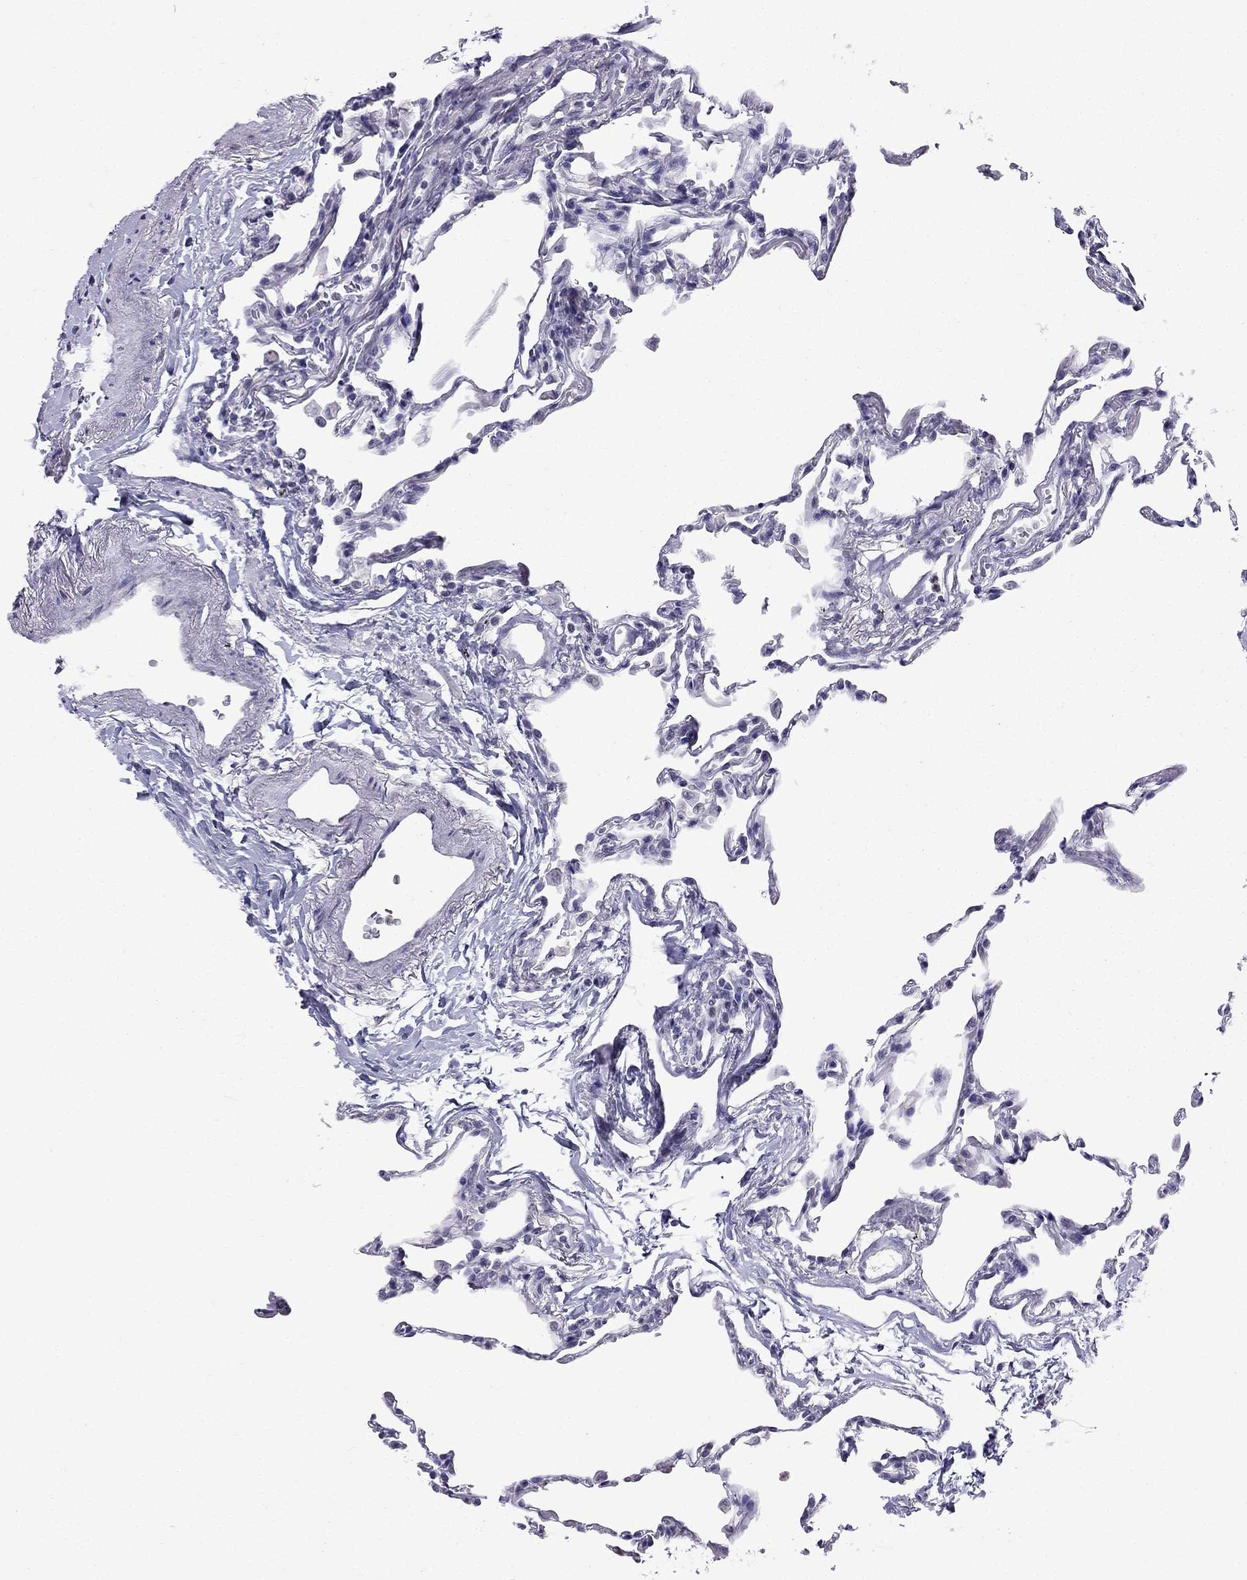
{"staining": {"intensity": "negative", "quantity": "none", "location": "none"}, "tissue": "lung", "cell_type": "Alveolar cells", "image_type": "normal", "snomed": [{"axis": "morphology", "description": "Normal tissue, NOS"}, {"axis": "topography", "description": "Lung"}], "caption": "This is an immunohistochemistry (IHC) image of normal lung. There is no positivity in alveolar cells.", "gene": "MUC15", "patient": {"sex": "female", "age": 57}}